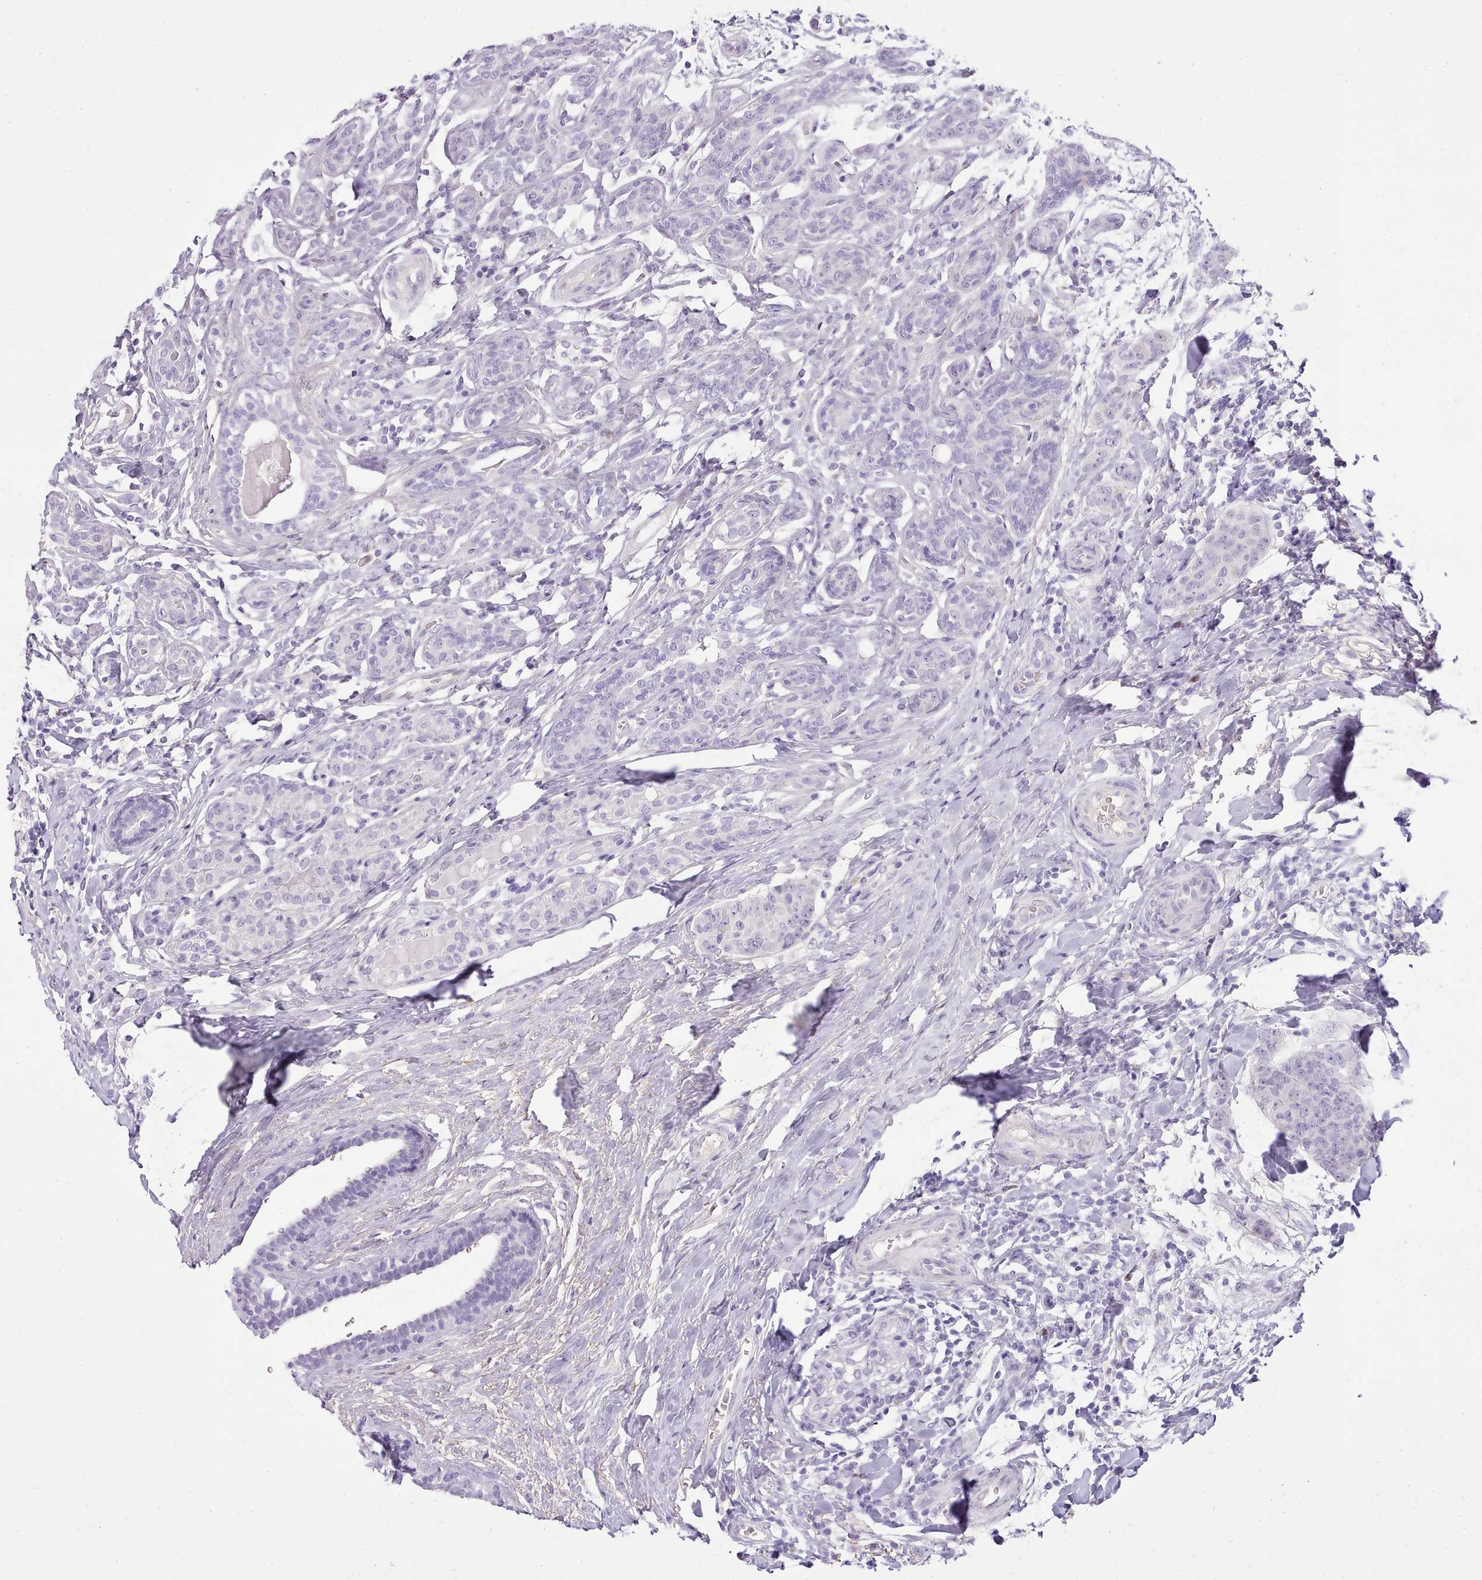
{"staining": {"intensity": "negative", "quantity": "none", "location": "none"}, "tissue": "breast cancer", "cell_type": "Tumor cells", "image_type": "cancer", "snomed": [{"axis": "morphology", "description": "Duct carcinoma"}, {"axis": "topography", "description": "Breast"}], "caption": "IHC histopathology image of human breast invasive ductal carcinoma stained for a protein (brown), which displays no staining in tumor cells. Brightfield microscopy of immunohistochemistry stained with DAB (3,3'-diaminobenzidine) (brown) and hematoxylin (blue), captured at high magnification.", "gene": "TOX2", "patient": {"sex": "female", "age": 40}}